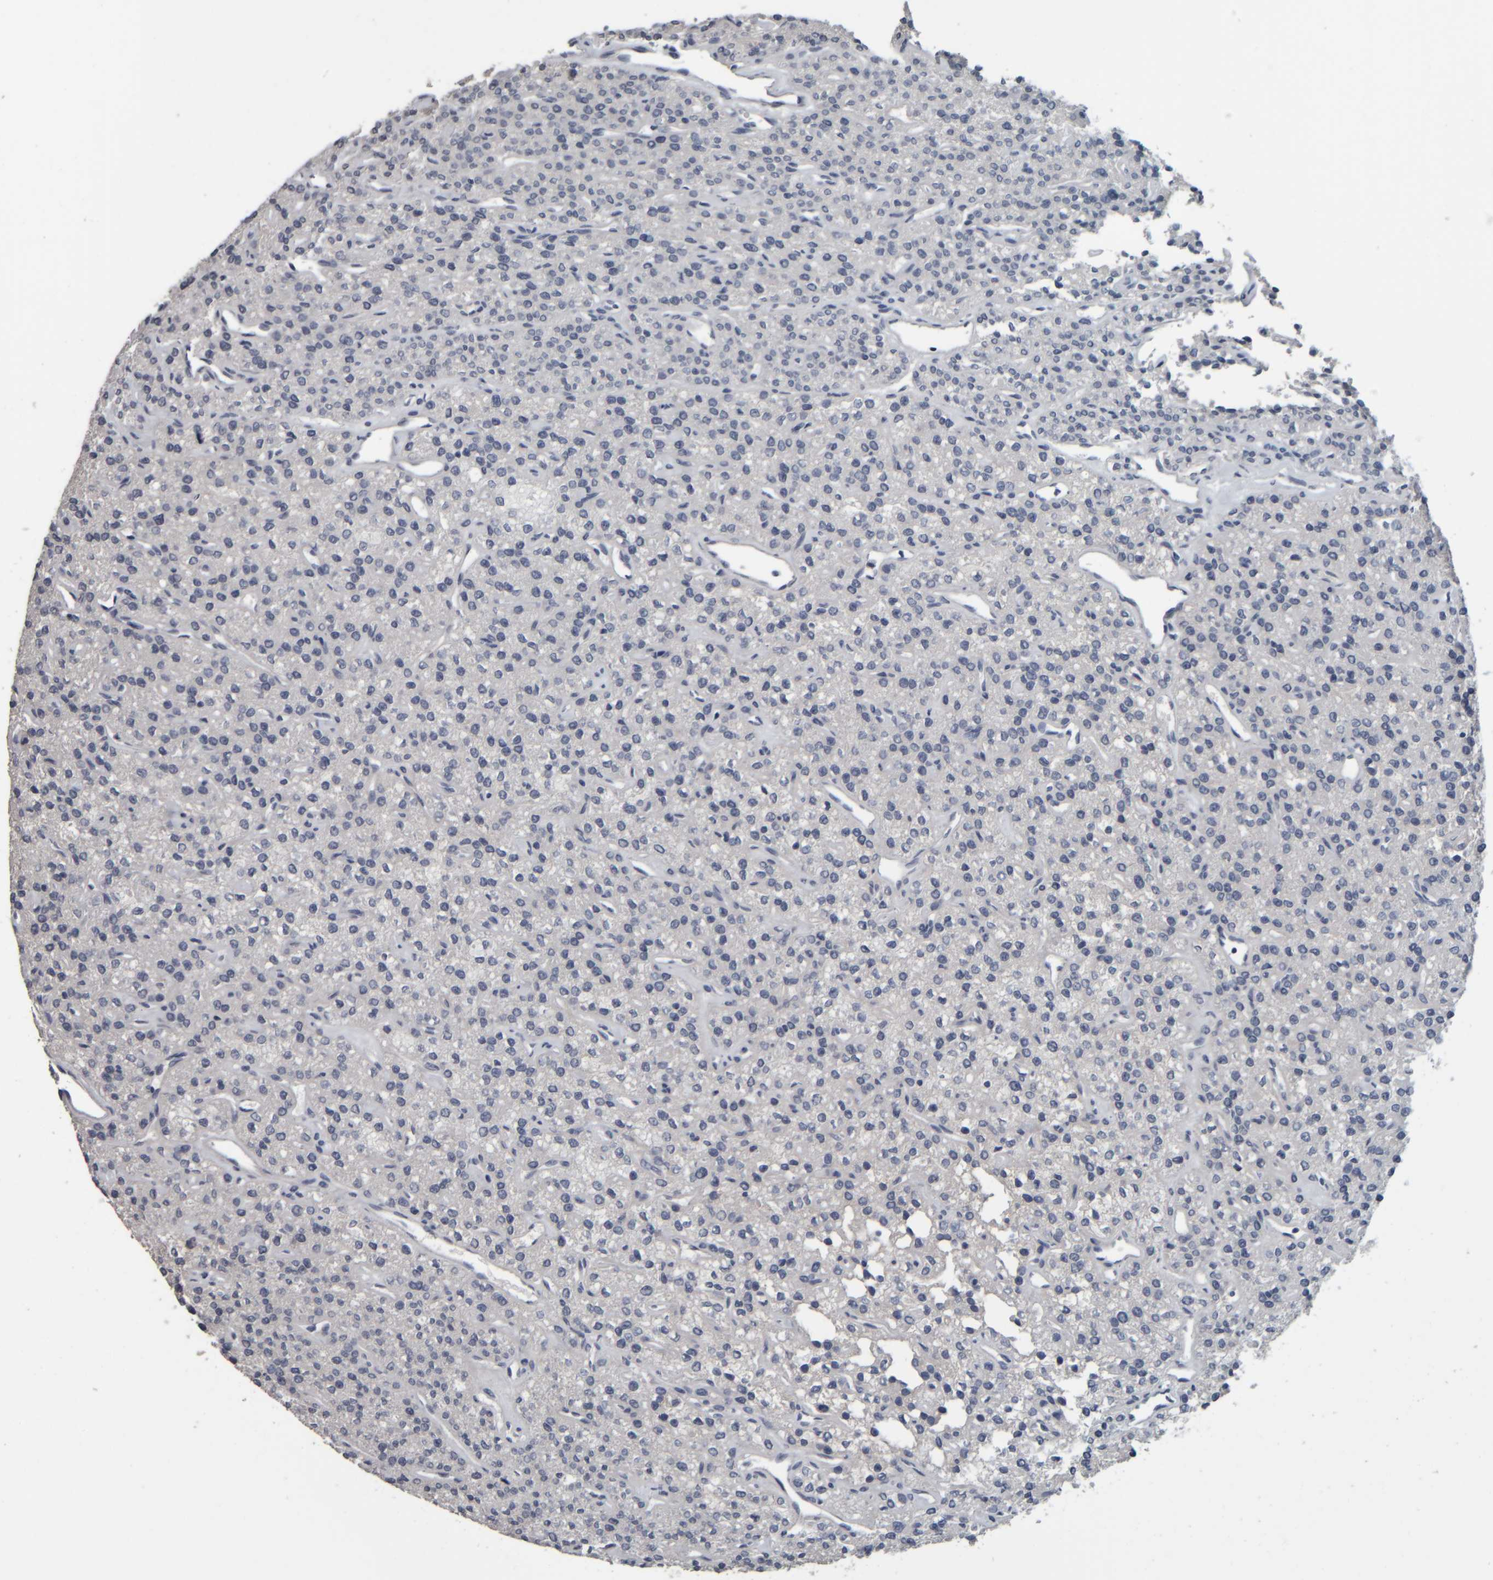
{"staining": {"intensity": "moderate", "quantity": "<25%", "location": "cytoplasmic/membranous"}, "tissue": "parathyroid gland", "cell_type": "Glandular cells", "image_type": "normal", "snomed": [{"axis": "morphology", "description": "Normal tissue, NOS"}, {"axis": "topography", "description": "Parathyroid gland"}], "caption": "Moderate cytoplasmic/membranous positivity is identified in about <25% of glandular cells in unremarkable parathyroid gland.", "gene": "CAVIN4", "patient": {"sex": "male", "age": 46}}